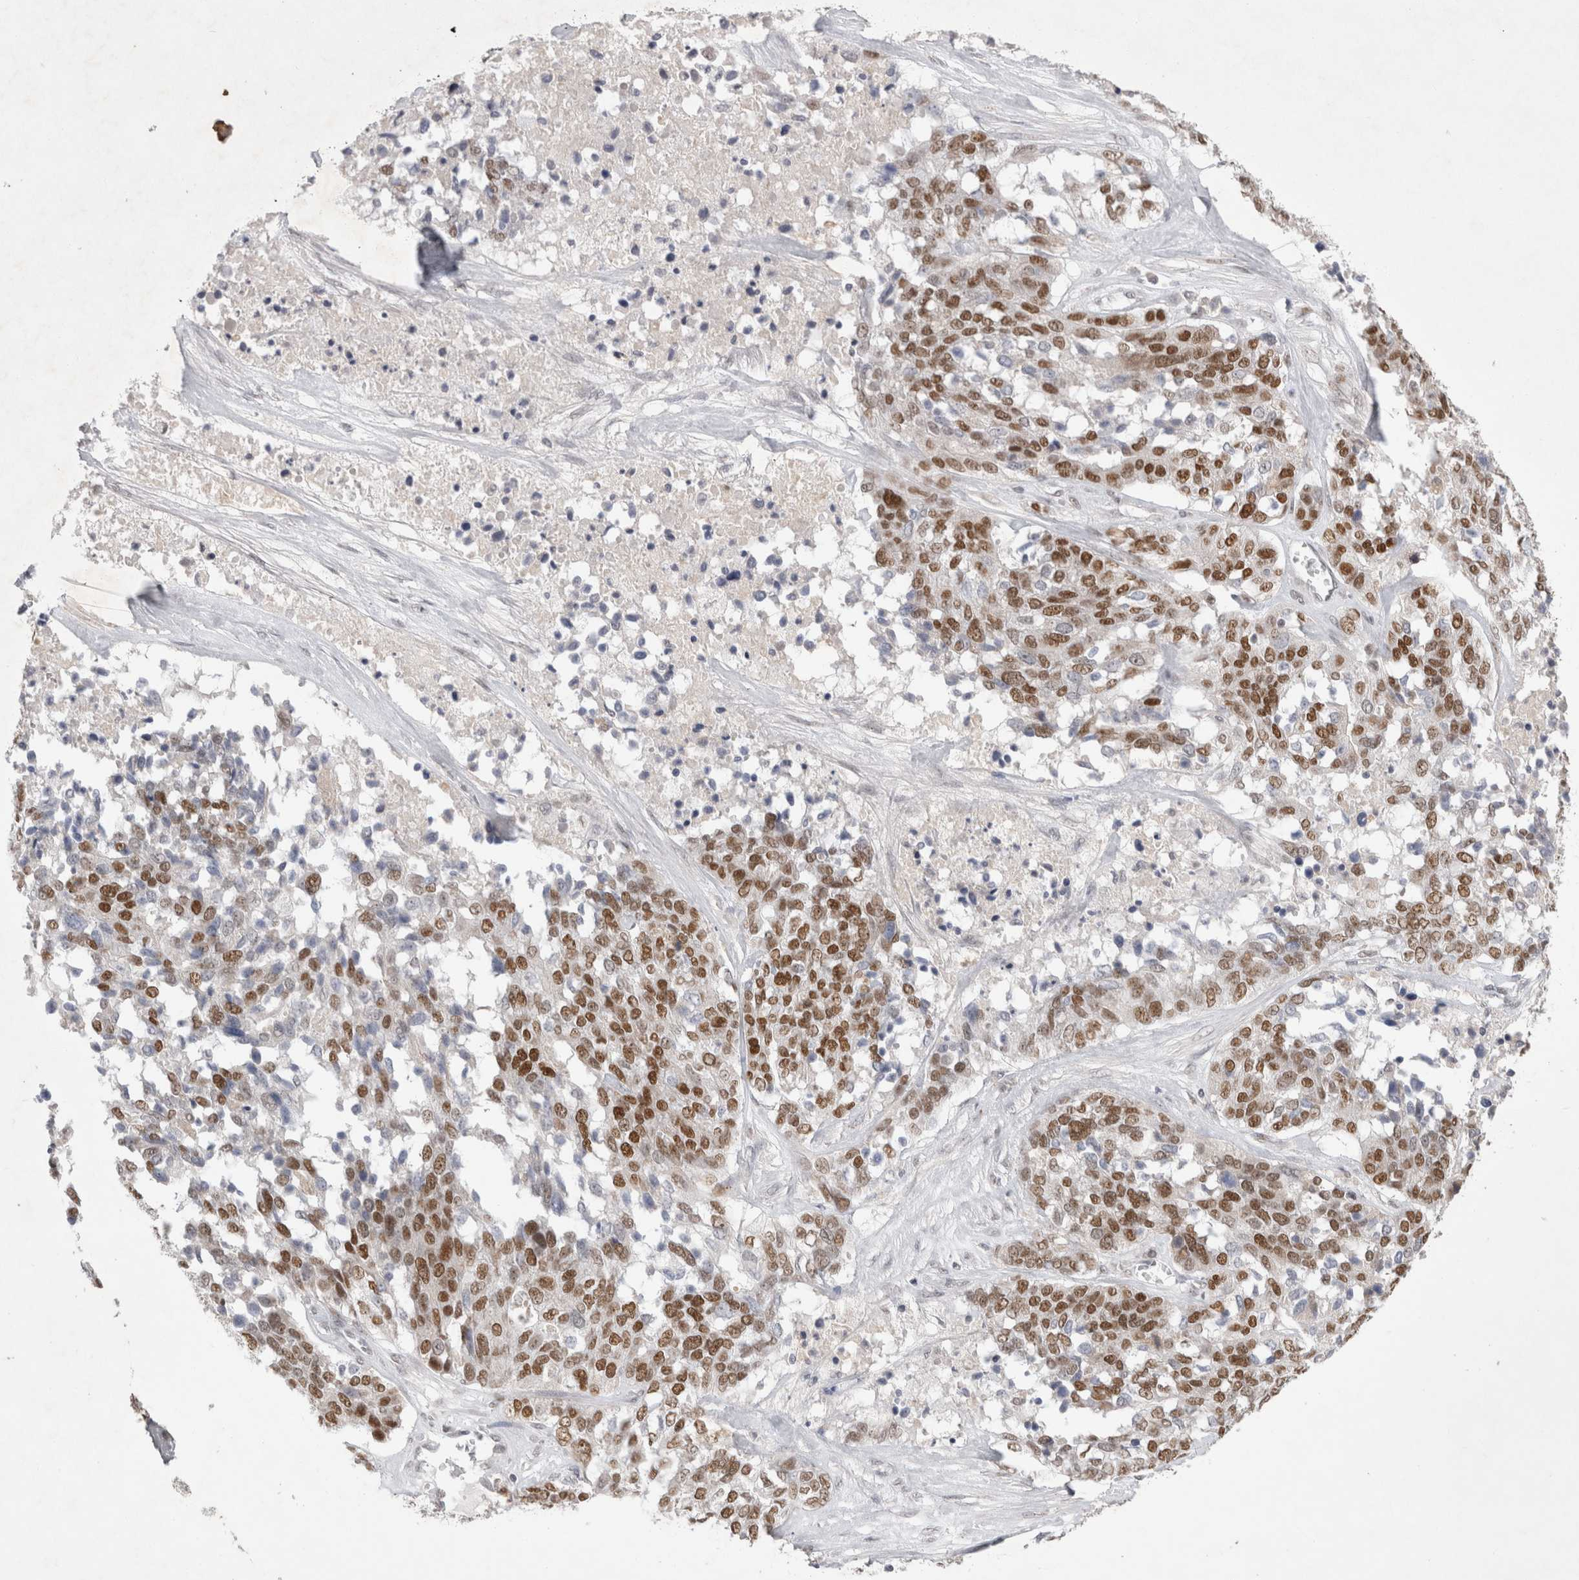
{"staining": {"intensity": "moderate", "quantity": ">75%", "location": "nuclear"}, "tissue": "ovarian cancer", "cell_type": "Tumor cells", "image_type": "cancer", "snomed": [{"axis": "morphology", "description": "Cystadenocarcinoma, serous, NOS"}, {"axis": "topography", "description": "Ovary"}], "caption": "Protein expression analysis of ovarian serous cystadenocarcinoma shows moderate nuclear staining in approximately >75% of tumor cells.", "gene": "RECQL4", "patient": {"sex": "female", "age": 44}}